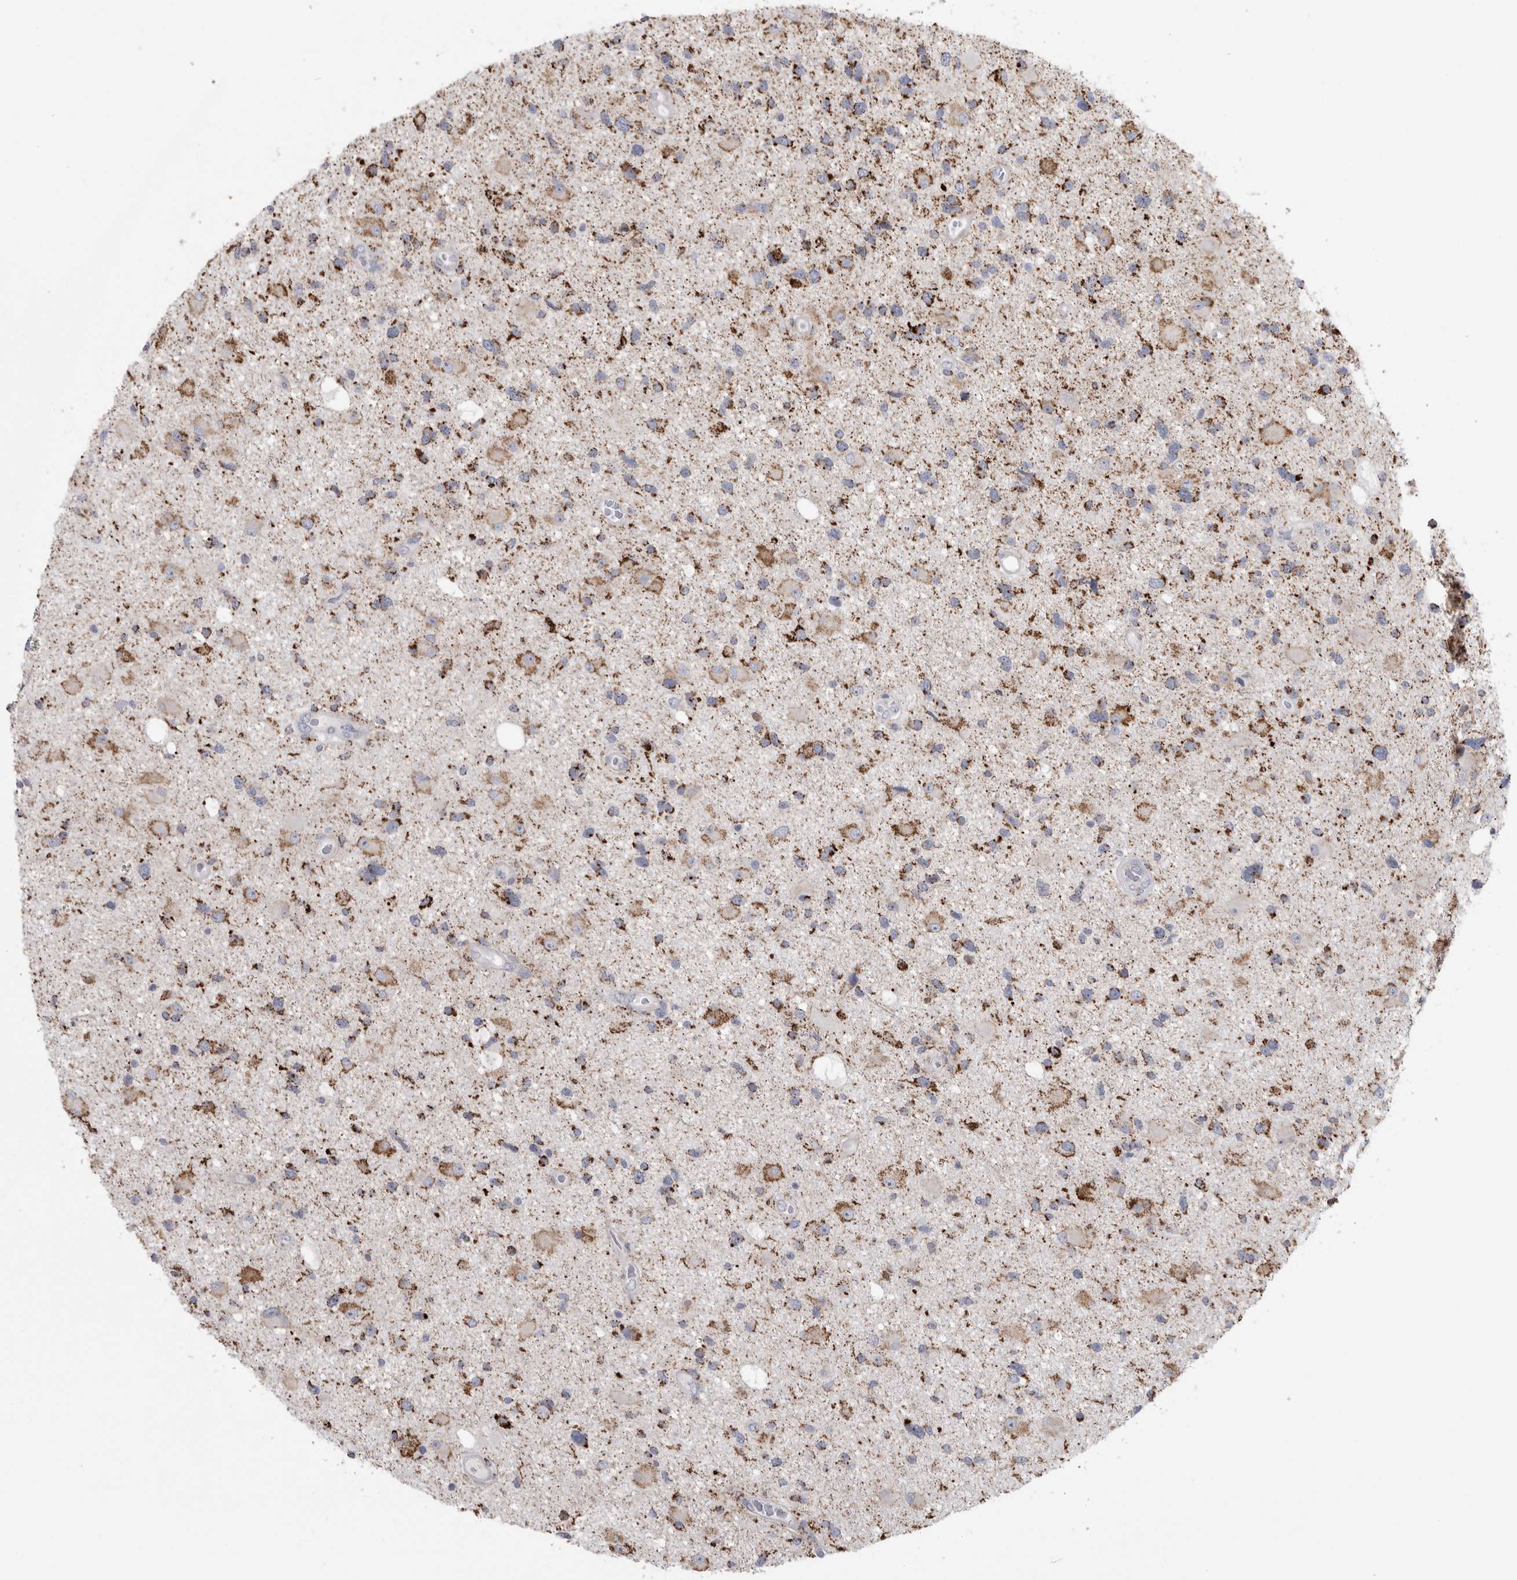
{"staining": {"intensity": "strong", "quantity": "25%-75%", "location": "cytoplasmic/membranous"}, "tissue": "glioma", "cell_type": "Tumor cells", "image_type": "cancer", "snomed": [{"axis": "morphology", "description": "Glioma, malignant, High grade"}, {"axis": "topography", "description": "Brain"}], "caption": "Malignant glioma (high-grade) stained with DAB (3,3'-diaminobenzidine) immunohistochemistry exhibits high levels of strong cytoplasmic/membranous positivity in approximately 25%-75% of tumor cells.", "gene": "GATM", "patient": {"sex": "male", "age": 33}}